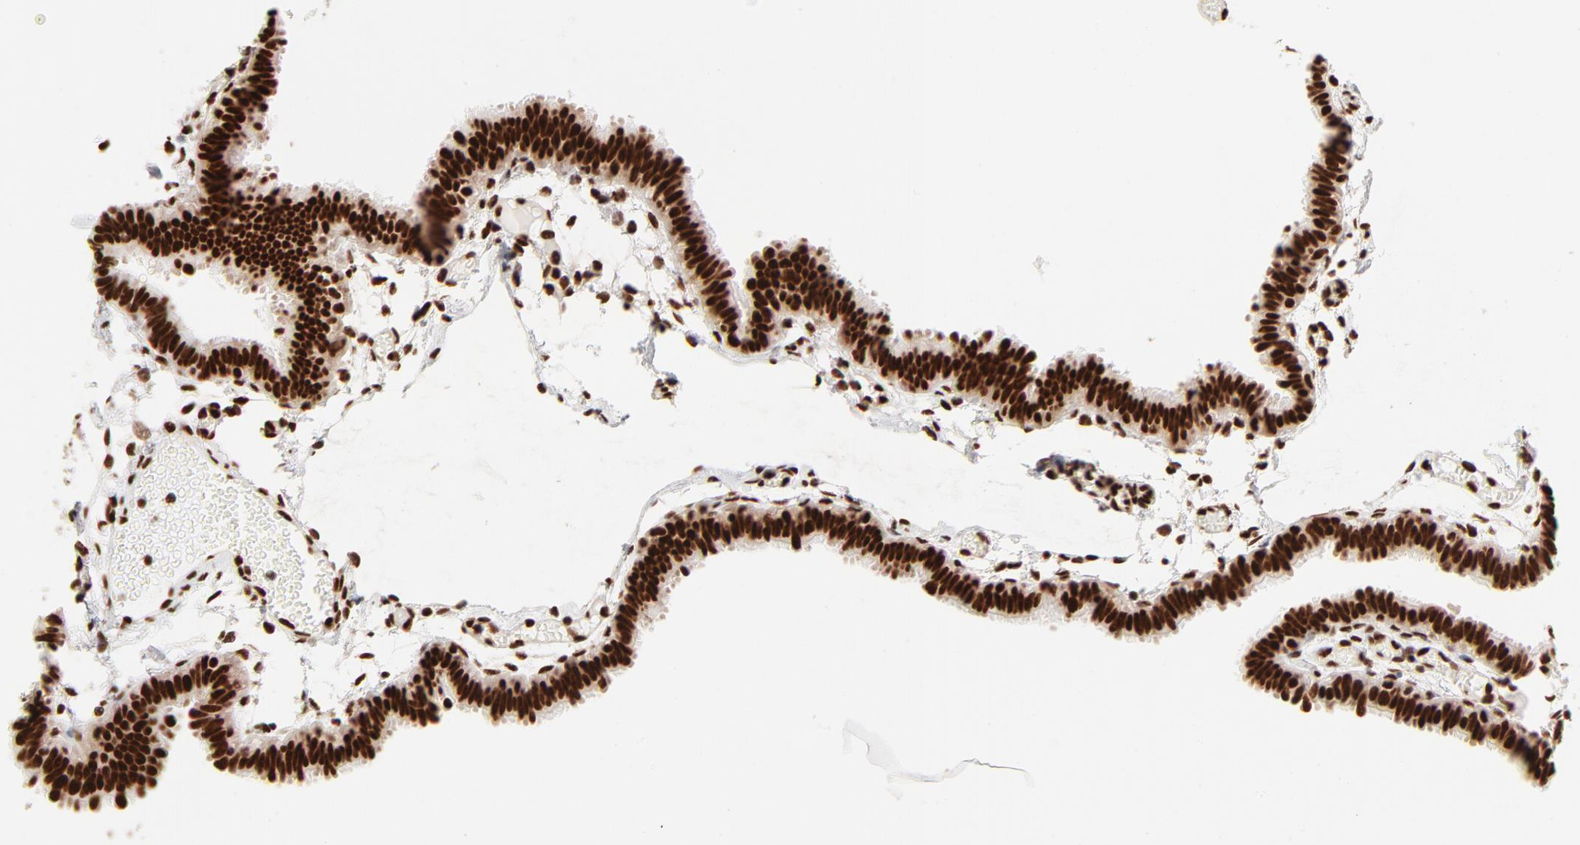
{"staining": {"intensity": "strong", "quantity": ">75%", "location": "nuclear"}, "tissue": "fallopian tube", "cell_type": "Glandular cells", "image_type": "normal", "snomed": [{"axis": "morphology", "description": "Normal tissue, NOS"}, {"axis": "topography", "description": "Fallopian tube"}], "caption": "Fallopian tube stained with a brown dye shows strong nuclear positive staining in about >75% of glandular cells.", "gene": "TARDBP", "patient": {"sex": "female", "age": 29}}